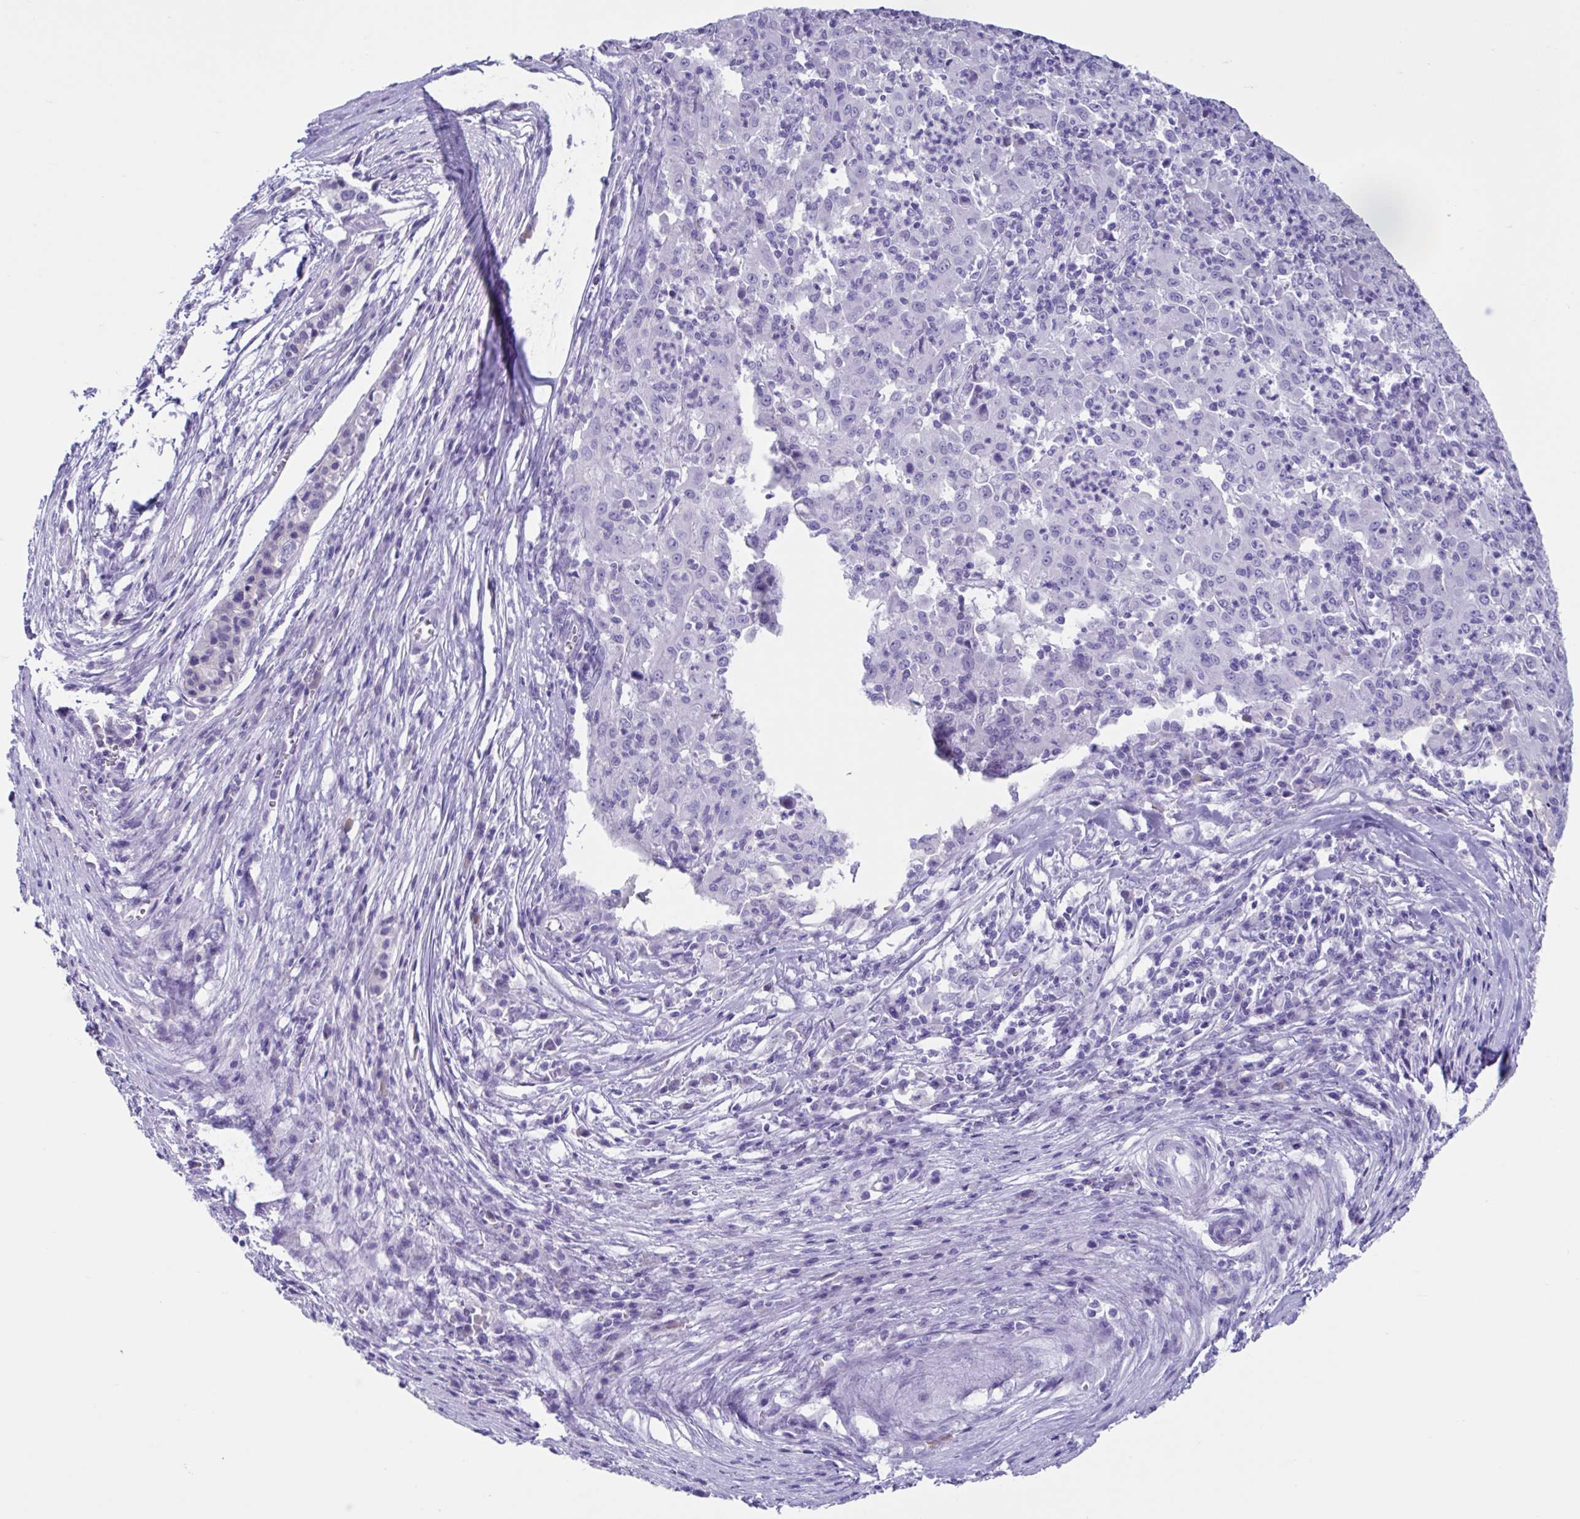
{"staining": {"intensity": "negative", "quantity": "none", "location": "none"}, "tissue": "pancreatic cancer", "cell_type": "Tumor cells", "image_type": "cancer", "snomed": [{"axis": "morphology", "description": "Adenocarcinoma, NOS"}, {"axis": "topography", "description": "Pancreas"}], "caption": "Immunohistochemistry (IHC) histopathology image of neoplastic tissue: adenocarcinoma (pancreatic) stained with DAB (3,3'-diaminobenzidine) shows no significant protein expression in tumor cells.", "gene": "USP35", "patient": {"sex": "male", "age": 63}}